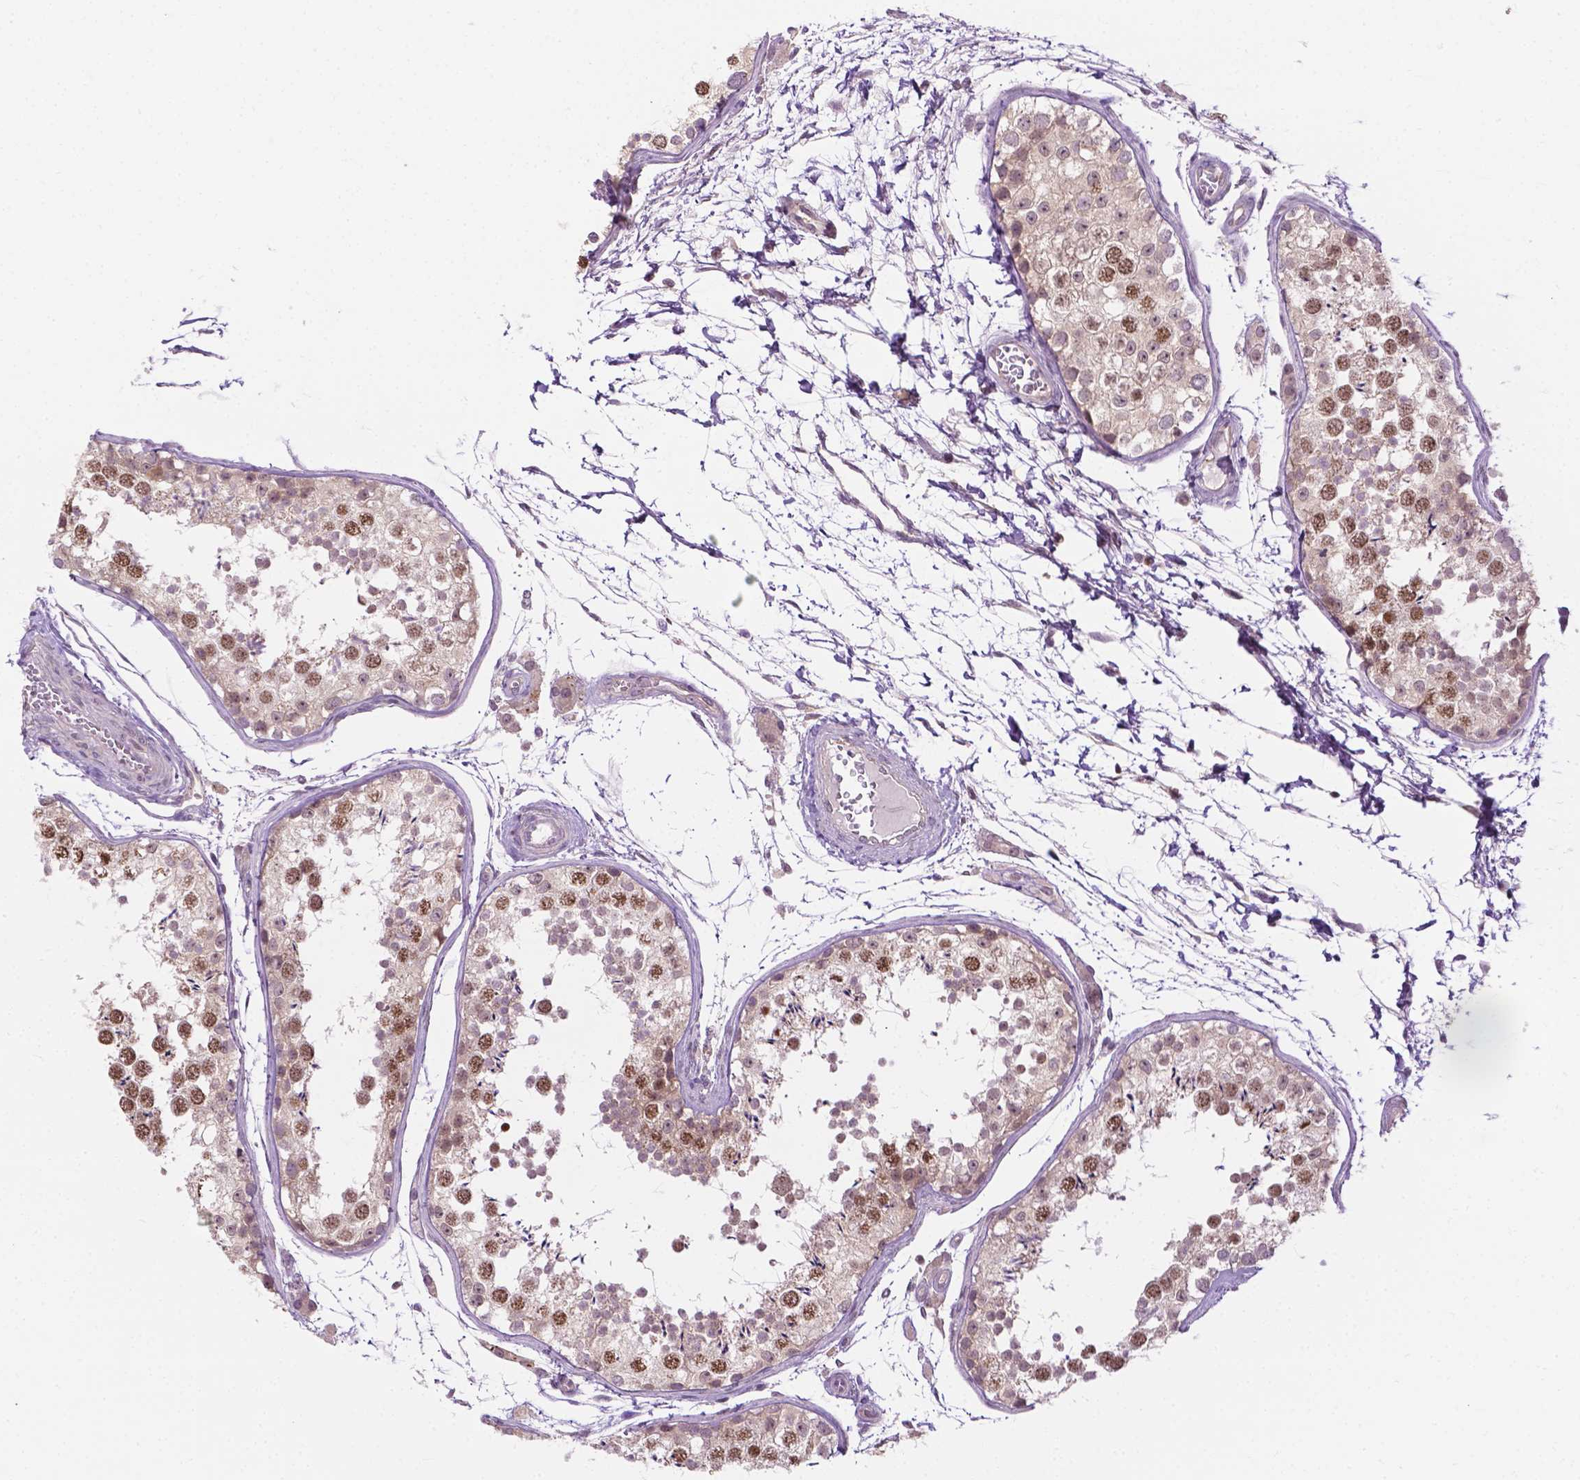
{"staining": {"intensity": "moderate", "quantity": "25%-75%", "location": "nuclear"}, "tissue": "testis", "cell_type": "Cells in seminiferous ducts", "image_type": "normal", "snomed": [{"axis": "morphology", "description": "Normal tissue, NOS"}, {"axis": "topography", "description": "Testis"}], "caption": "About 25%-75% of cells in seminiferous ducts in benign human testis exhibit moderate nuclear protein positivity as visualized by brown immunohistochemical staining.", "gene": "DENND4A", "patient": {"sex": "male", "age": 29}}